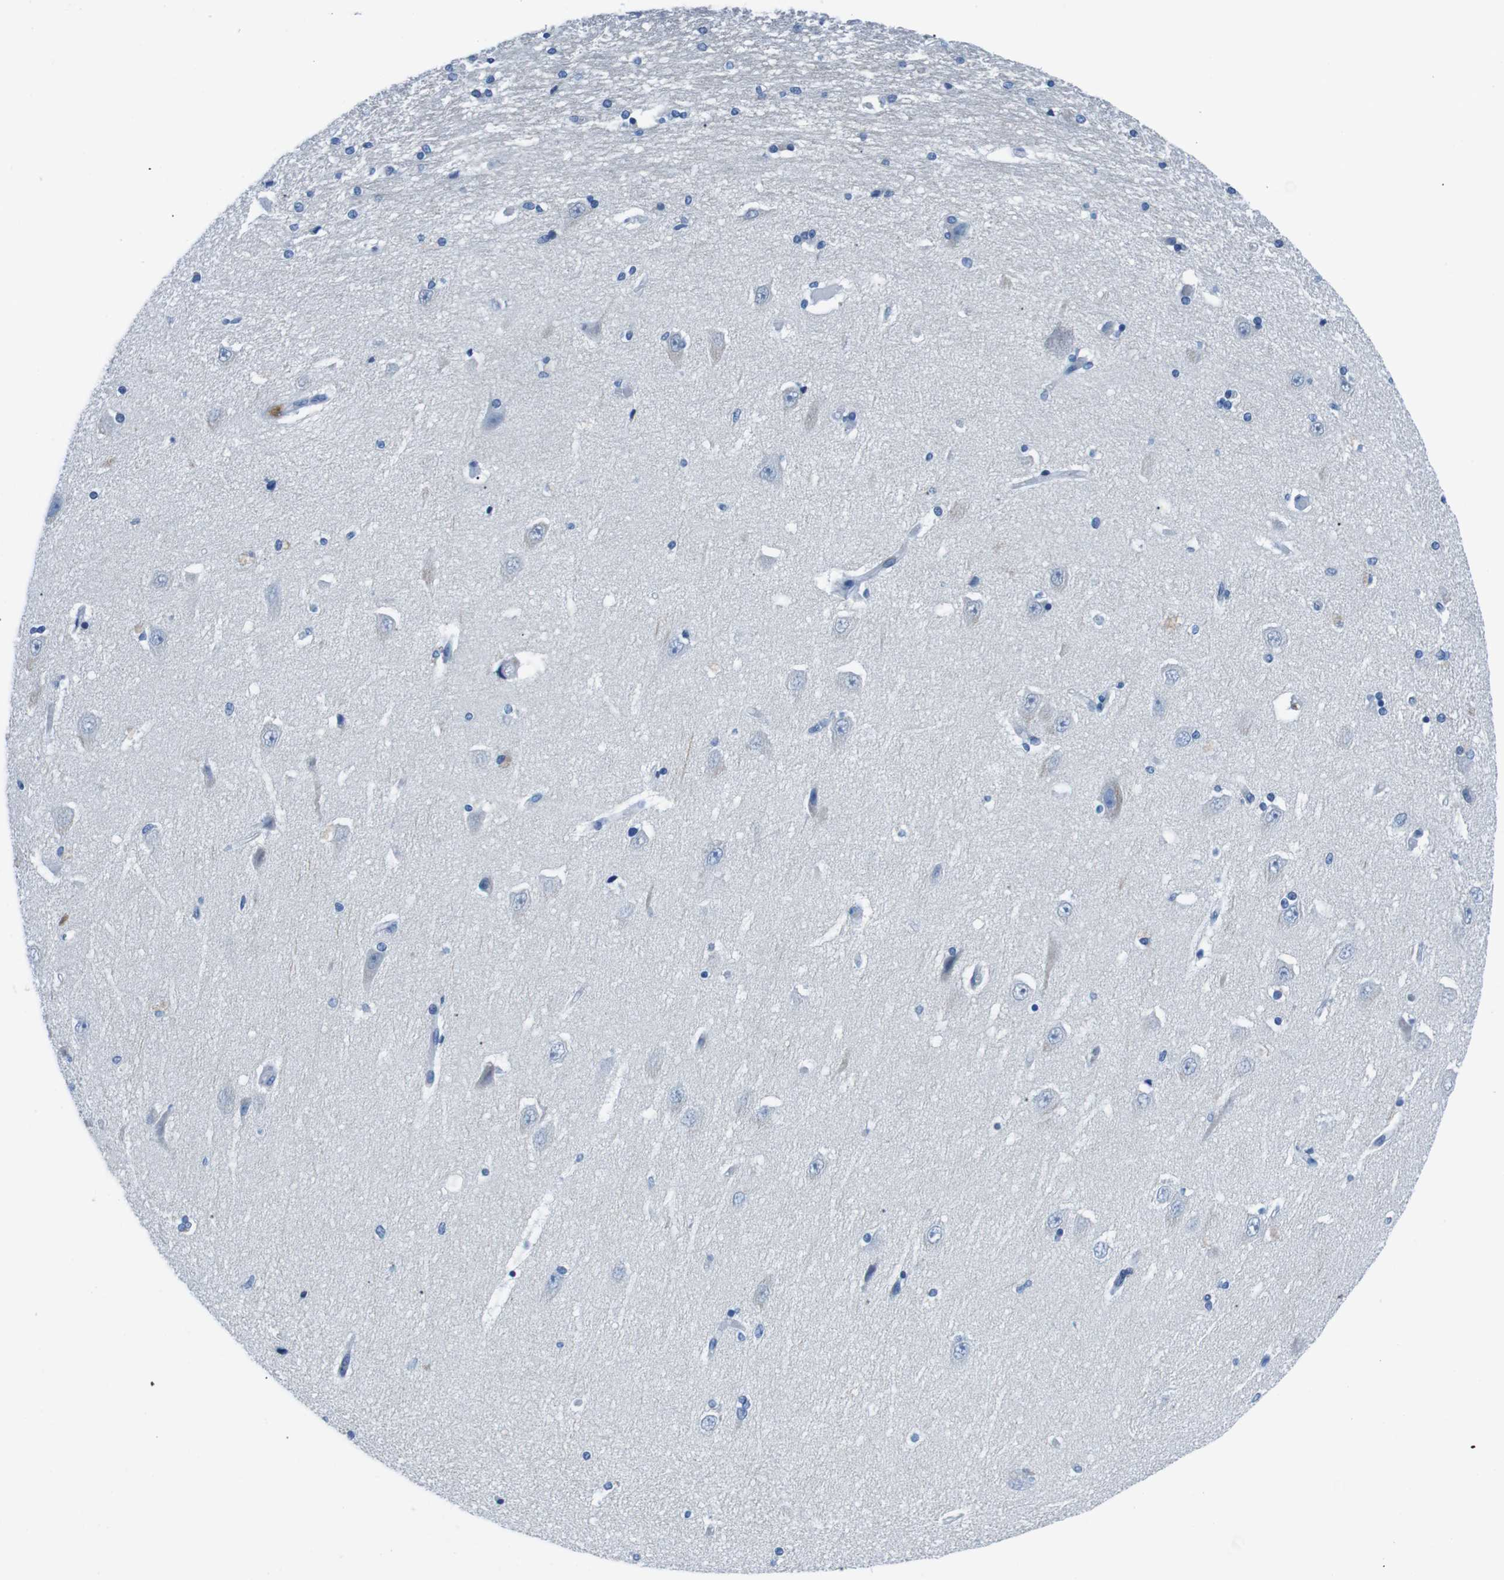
{"staining": {"intensity": "negative", "quantity": "none", "location": "none"}, "tissue": "hippocampus", "cell_type": "Glial cells", "image_type": "normal", "snomed": [{"axis": "morphology", "description": "Normal tissue, NOS"}, {"axis": "topography", "description": "Hippocampus"}], "caption": "Histopathology image shows no protein staining in glial cells of benign hippocampus.", "gene": "MUC2", "patient": {"sex": "female", "age": 54}}